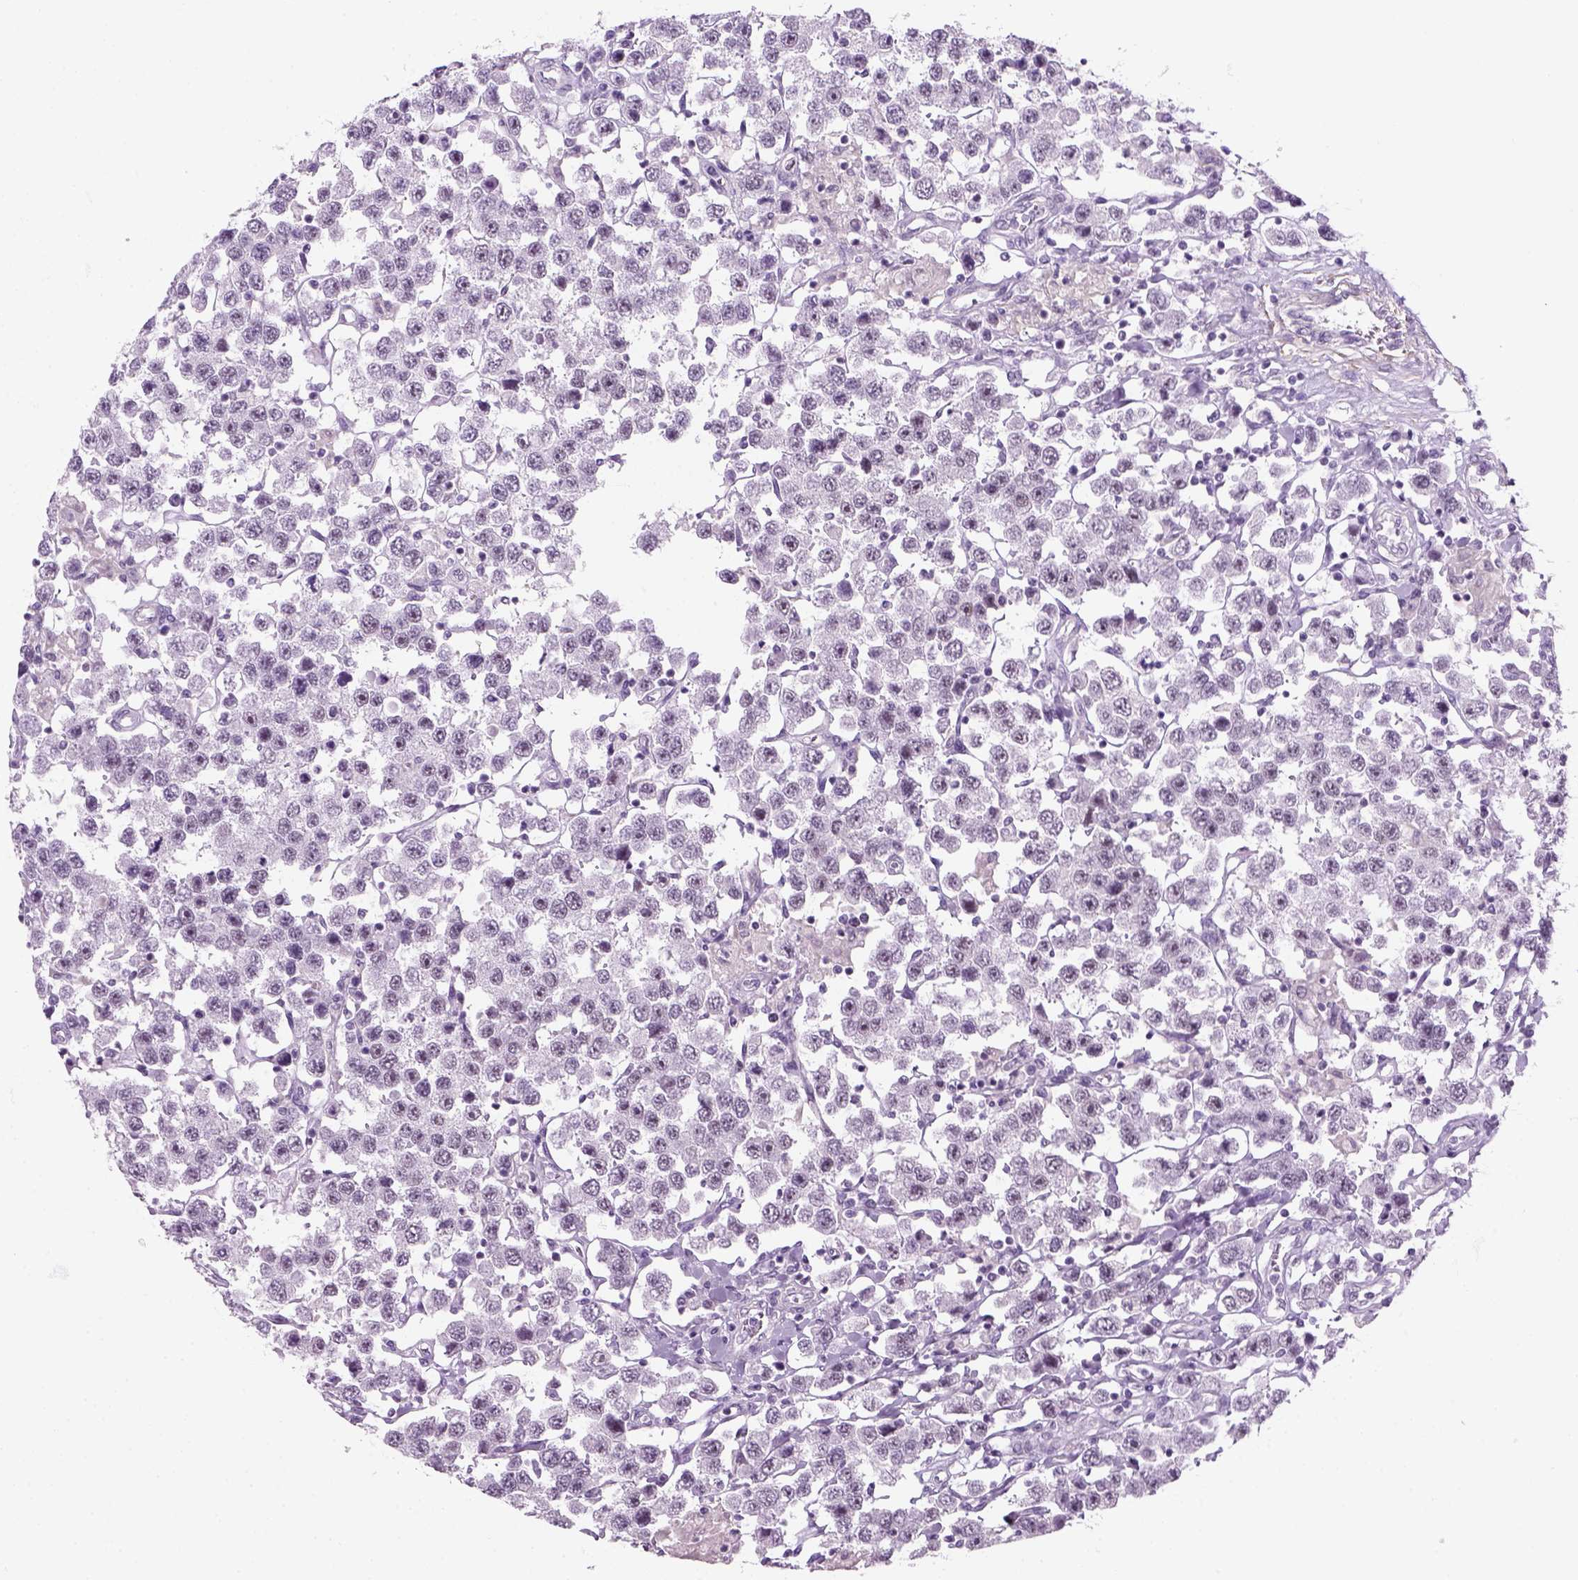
{"staining": {"intensity": "negative", "quantity": "none", "location": "none"}, "tissue": "testis cancer", "cell_type": "Tumor cells", "image_type": "cancer", "snomed": [{"axis": "morphology", "description": "Seminoma, NOS"}, {"axis": "topography", "description": "Testis"}], "caption": "Tumor cells are negative for brown protein staining in seminoma (testis). Nuclei are stained in blue.", "gene": "ZNF865", "patient": {"sex": "male", "age": 45}}